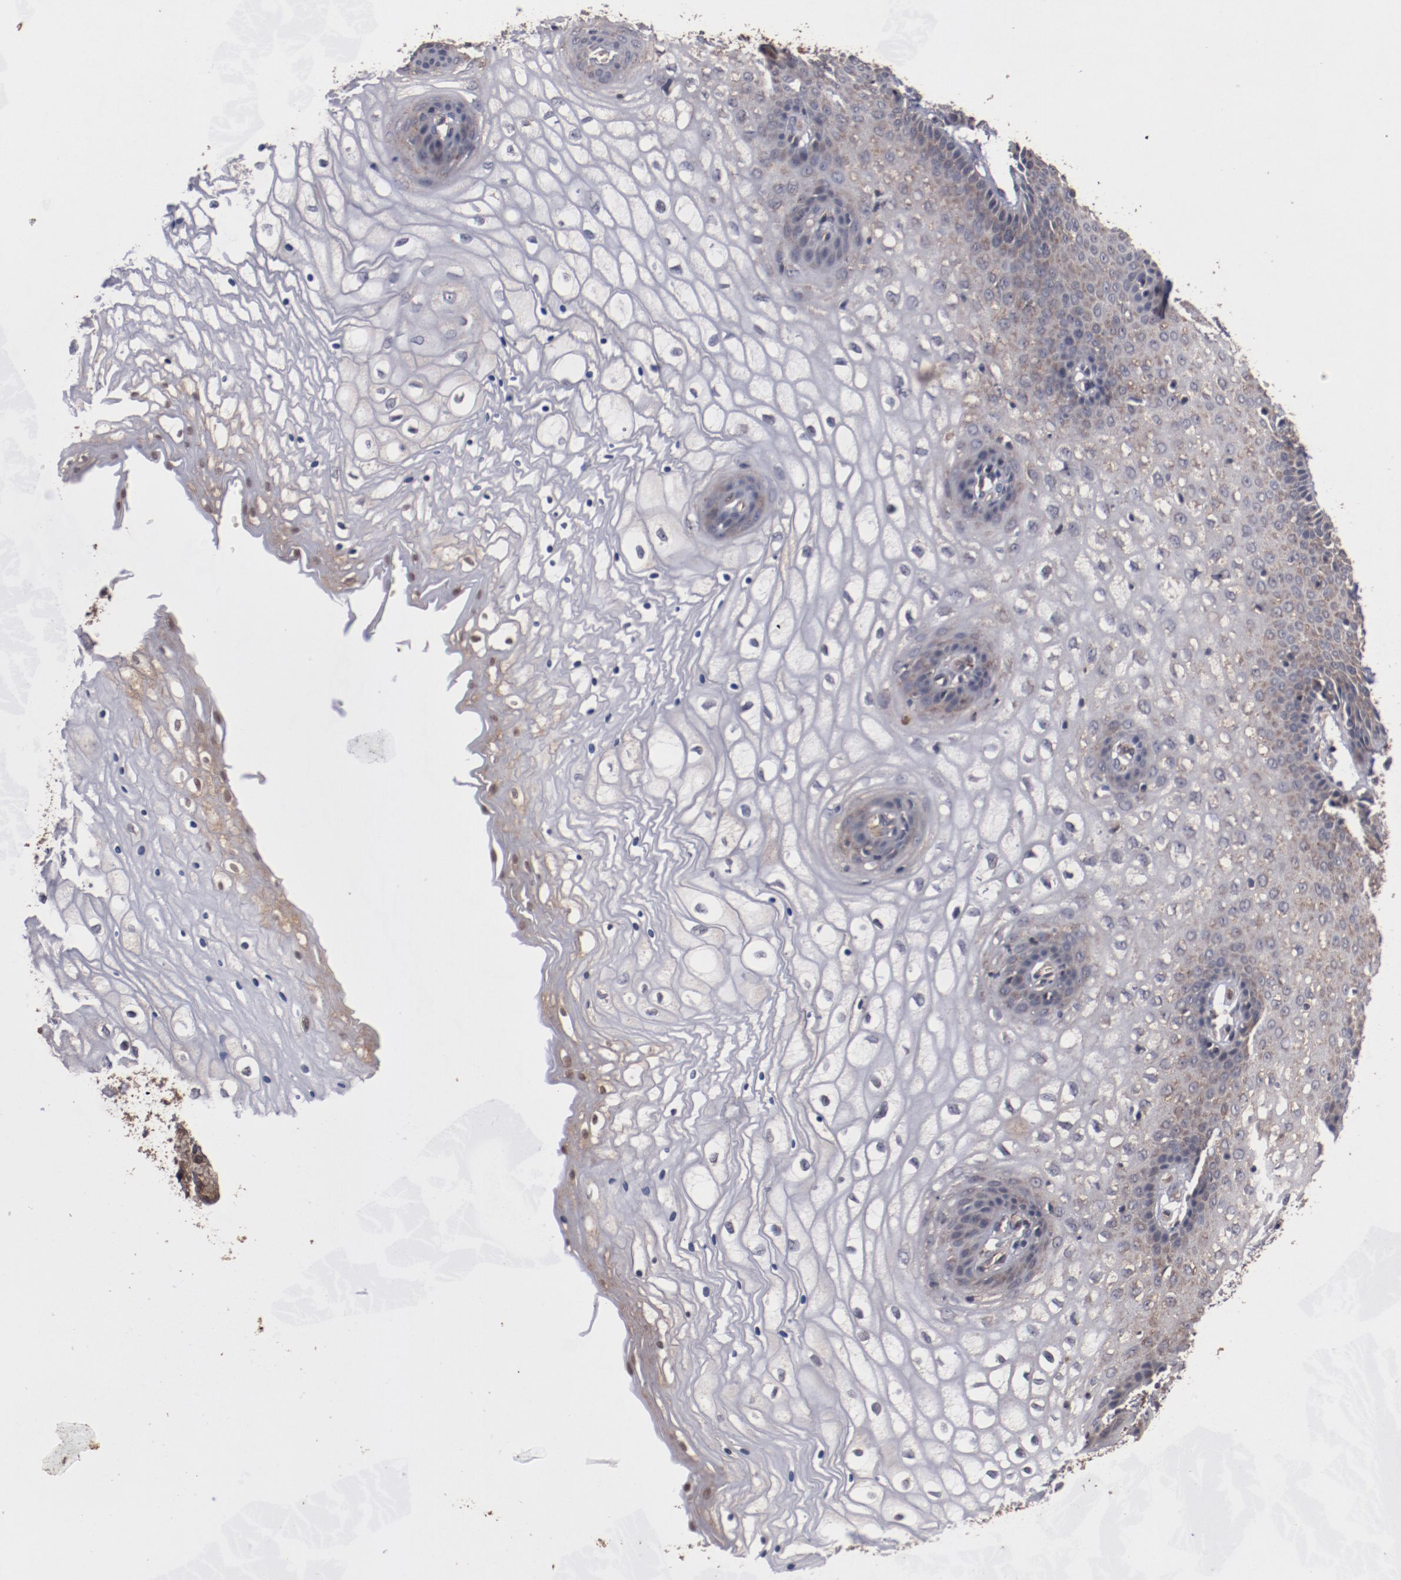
{"staining": {"intensity": "weak", "quantity": "25%-75%", "location": "cytoplasmic/membranous"}, "tissue": "vagina", "cell_type": "Squamous epithelial cells", "image_type": "normal", "snomed": [{"axis": "morphology", "description": "Normal tissue, NOS"}, {"axis": "topography", "description": "Vagina"}], "caption": "A photomicrograph of vagina stained for a protein exhibits weak cytoplasmic/membranous brown staining in squamous epithelial cells.", "gene": "TENM1", "patient": {"sex": "female", "age": 34}}